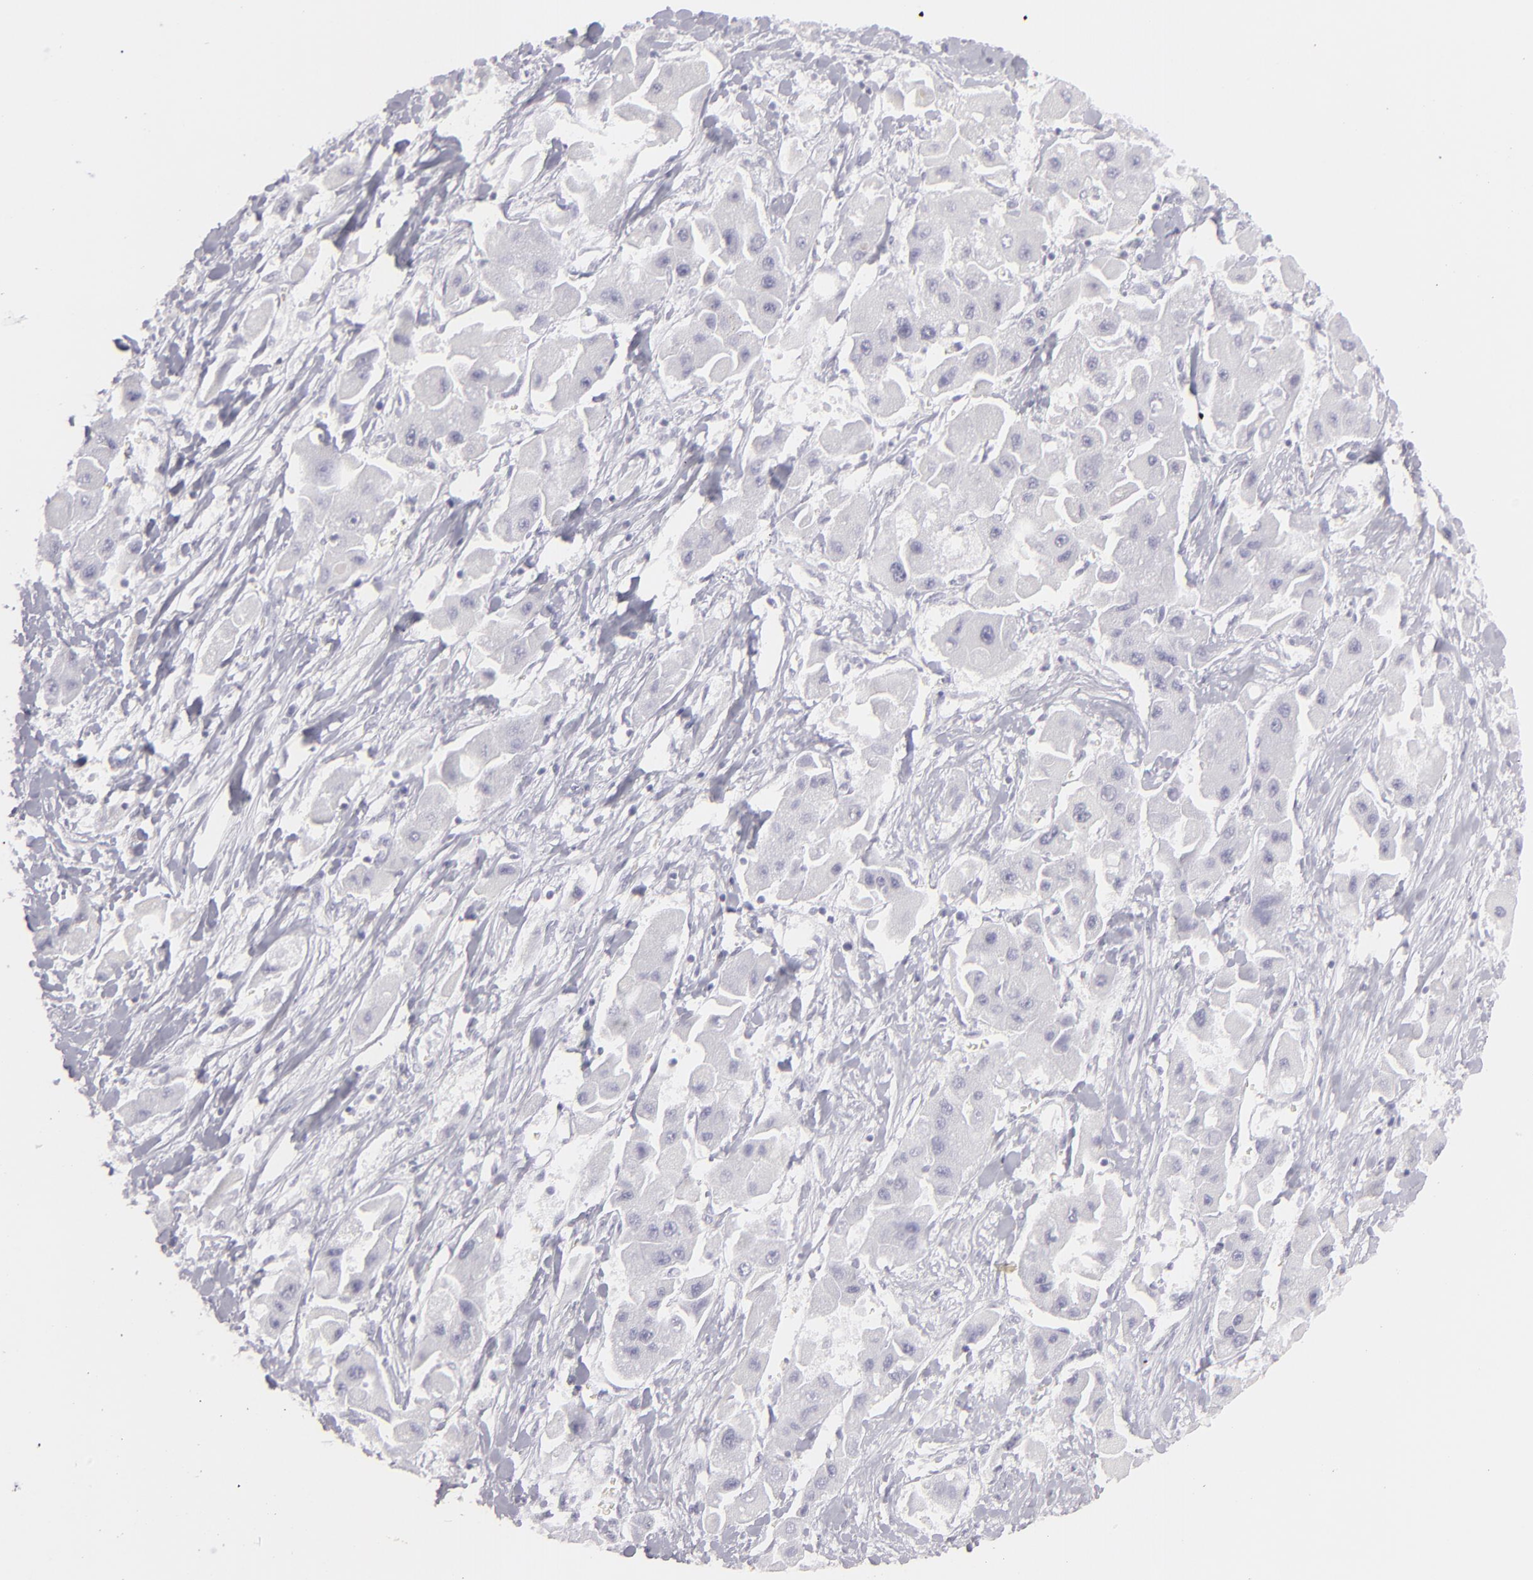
{"staining": {"intensity": "negative", "quantity": "none", "location": "none"}, "tissue": "liver cancer", "cell_type": "Tumor cells", "image_type": "cancer", "snomed": [{"axis": "morphology", "description": "Carcinoma, Hepatocellular, NOS"}, {"axis": "topography", "description": "Liver"}], "caption": "The histopathology image exhibits no significant staining in tumor cells of liver cancer (hepatocellular carcinoma).", "gene": "FLG", "patient": {"sex": "male", "age": 24}}